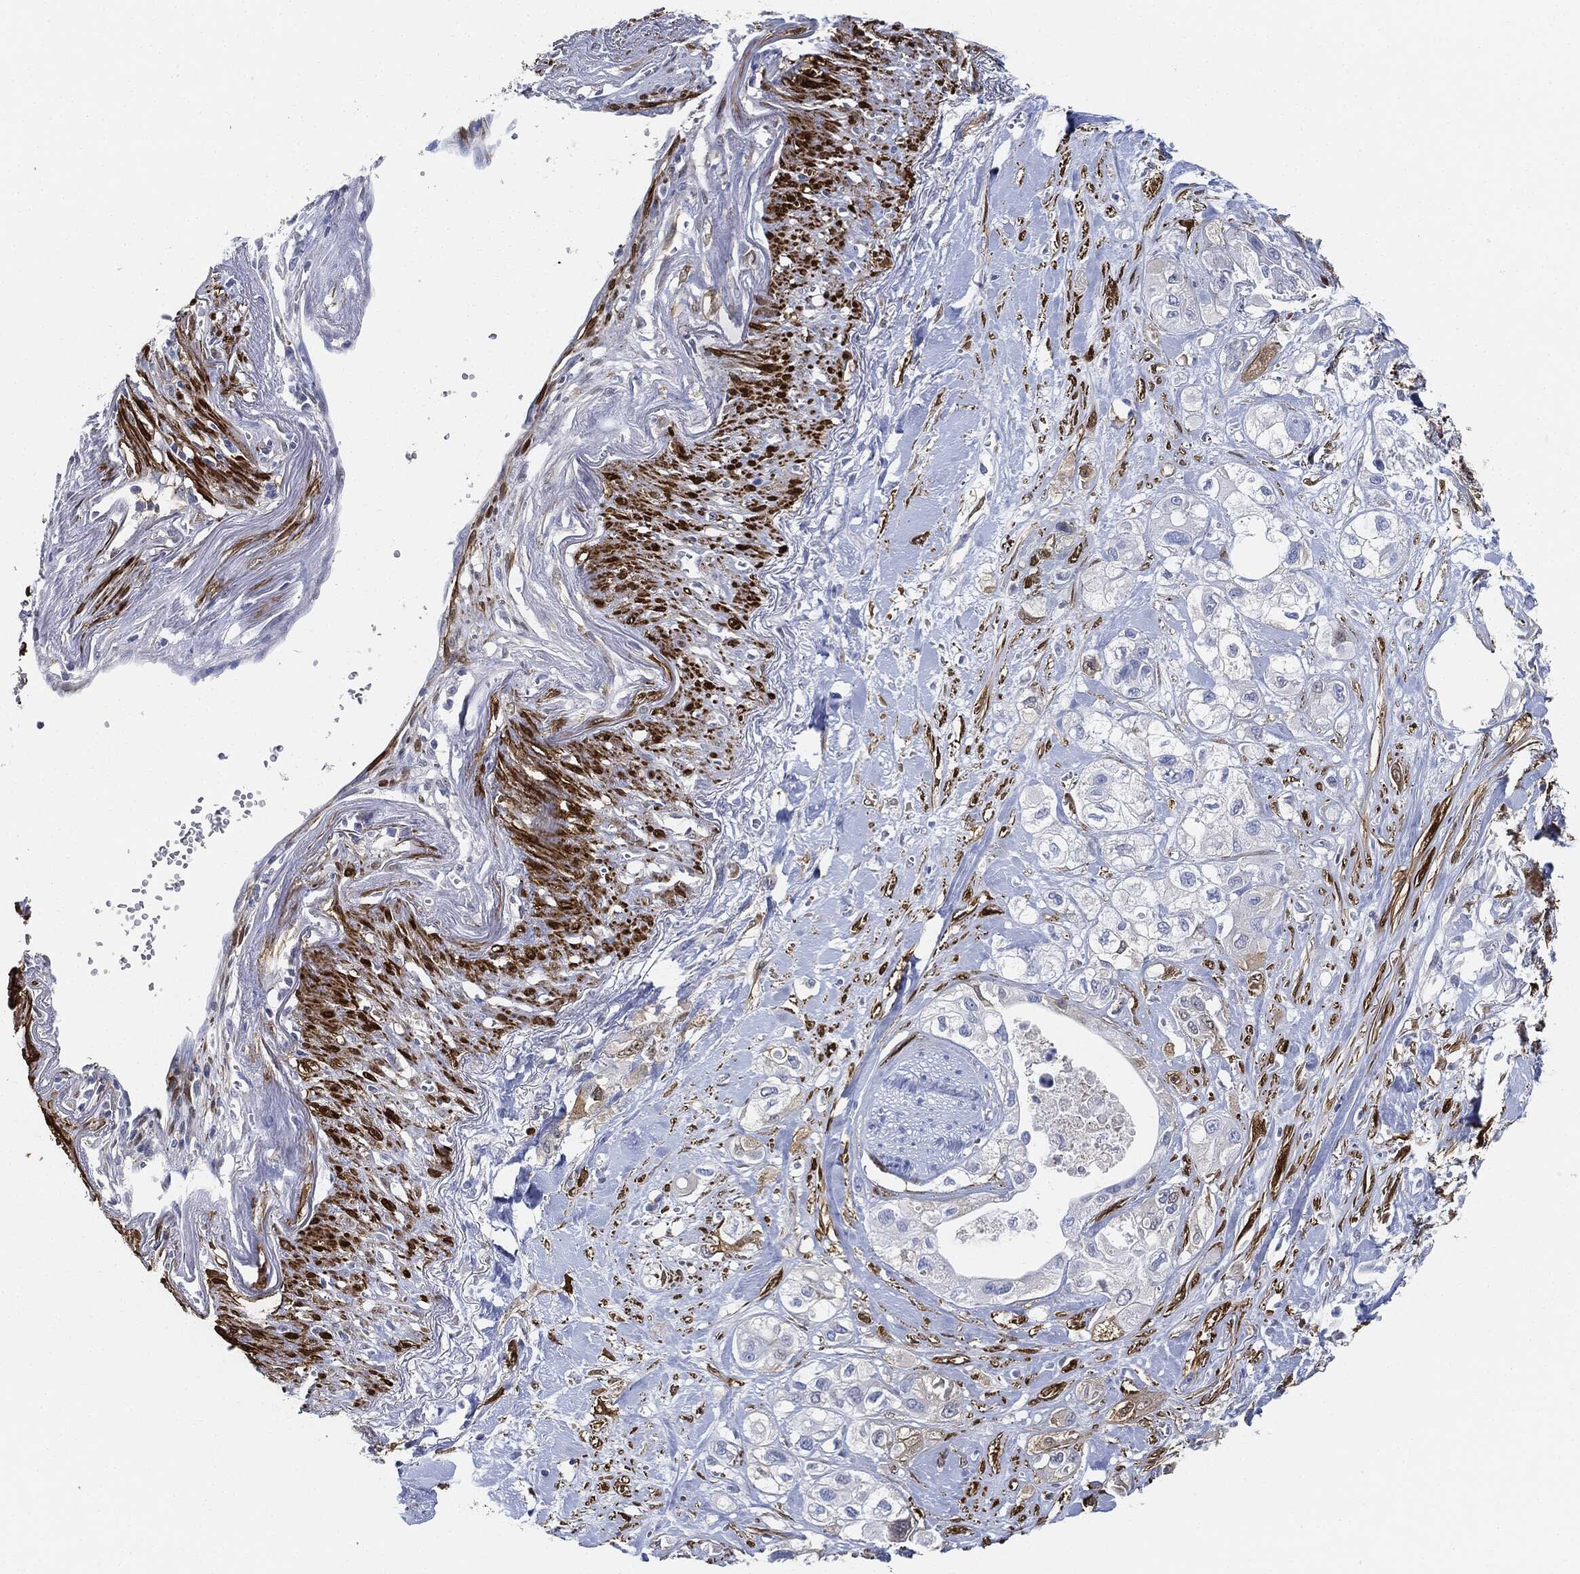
{"staining": {"intensity": "weak", "quantity": "25%-75%", "location": "cytoplasmic/membranous"}, "tissue": "pancreatic cancer", "cell_type": "Tumor cells", "image_type": "cancer", "snomed": [{"axis": "morphology", "description": "Adenocarcinoma, NOS"}, {"axis": "topography", "description": "Pancreas"}], "caption": "This image displays immunohistochemistry (IHC) staining of human pancreatic cancer (adenocarcinoma), with low weak cytoplasmic/membranous staining in approximately 25%-75% of tumor cells.", "gene": "TAGLN", "patient": {"sex": "male", "age": 72}}